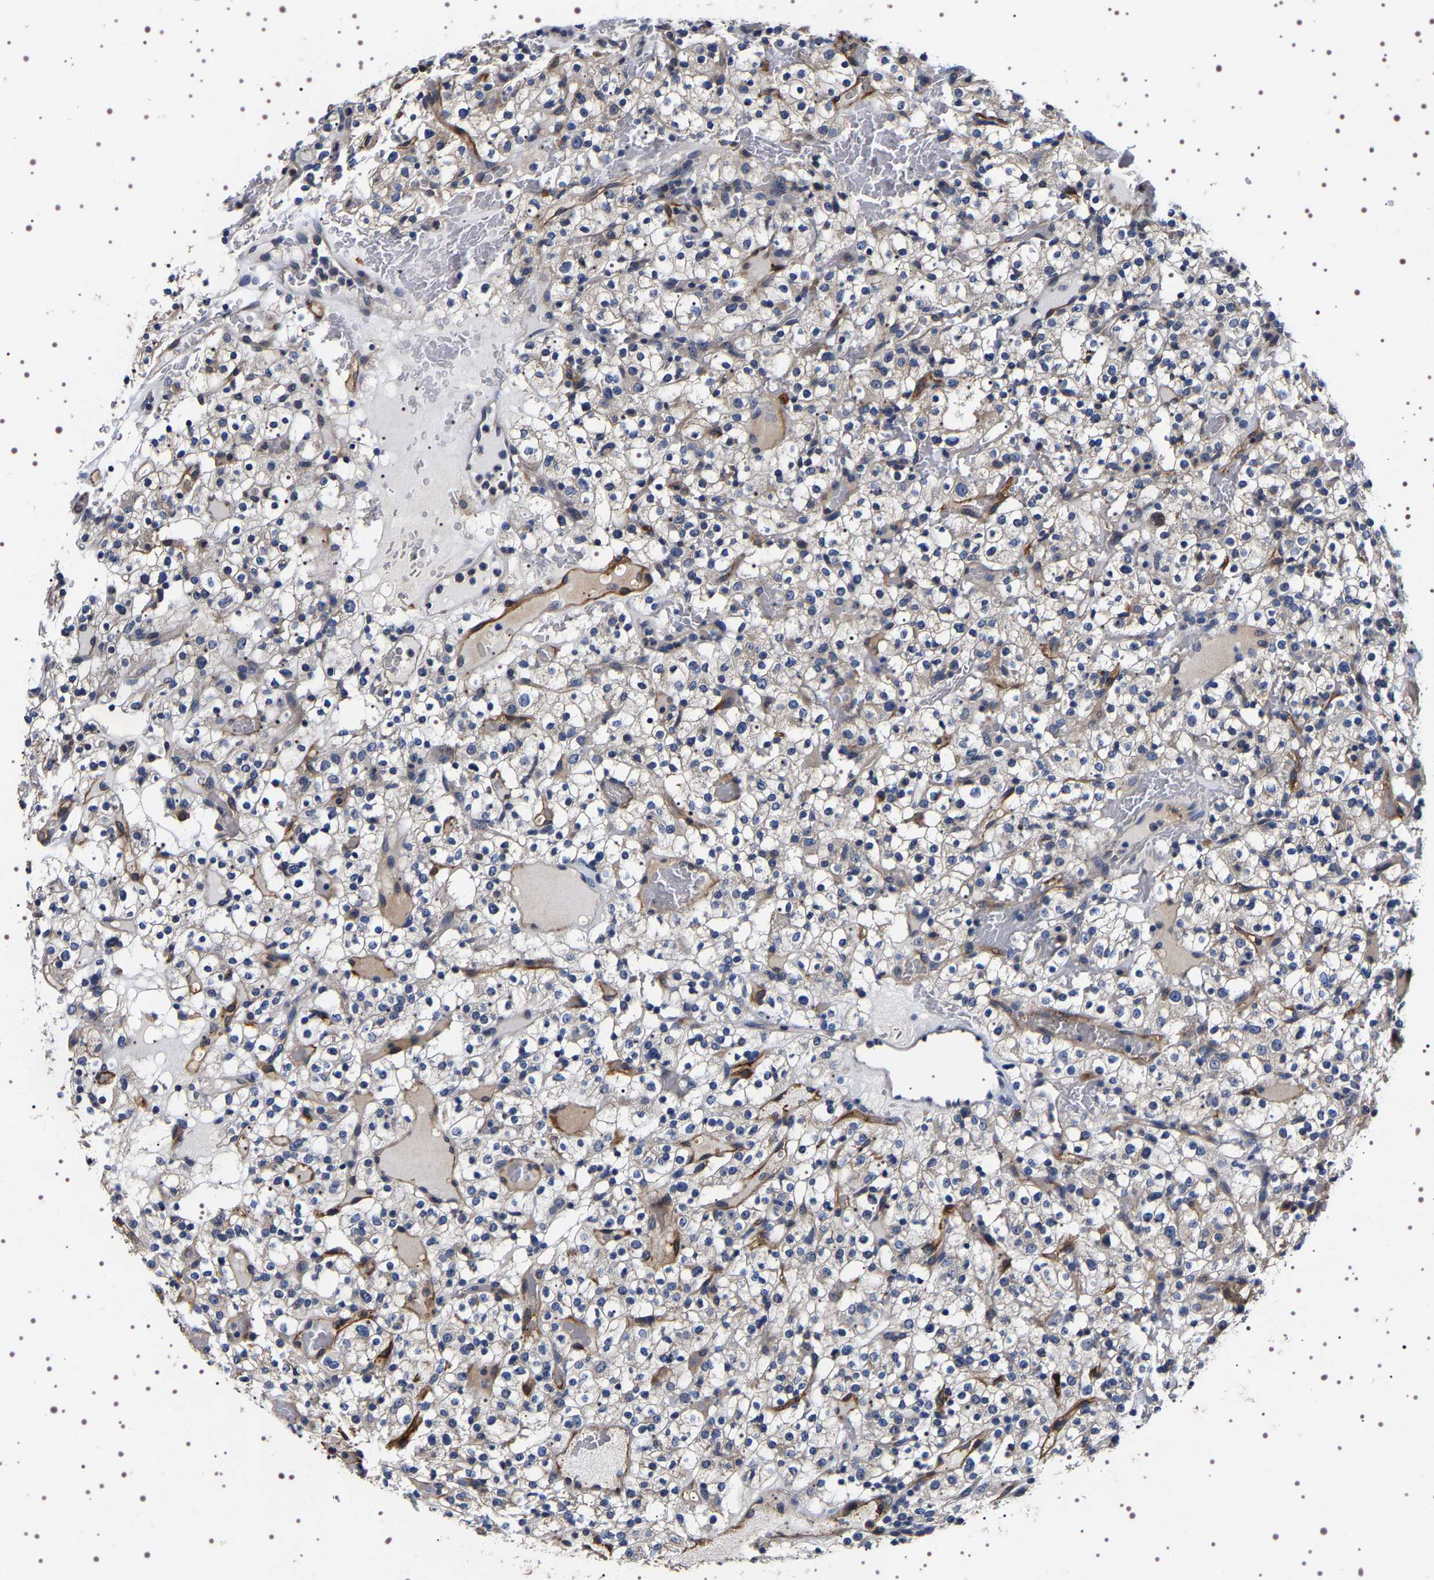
{"staining": {"intensity": "negative", "quantity": "none", "location": "none"}, "tissue": "renal cancer", "cell_type": "Tumor cells", "image_type": "cancer", "snomed": [{"axis": "morphology", "description": "Normal tissue, NOS"}, {"axis": "morphology", "description": "Adenocarcinoma, NOS"}, {"axis": "topography", "description": "Kidney"}], "caption": "A photomicrograph of adenocarcinoma (renal) stained for a protein demonstrates no brown staining in tumor cells.", "gene": "ALPL", "patient": {"sex": "female", "age": 72}}